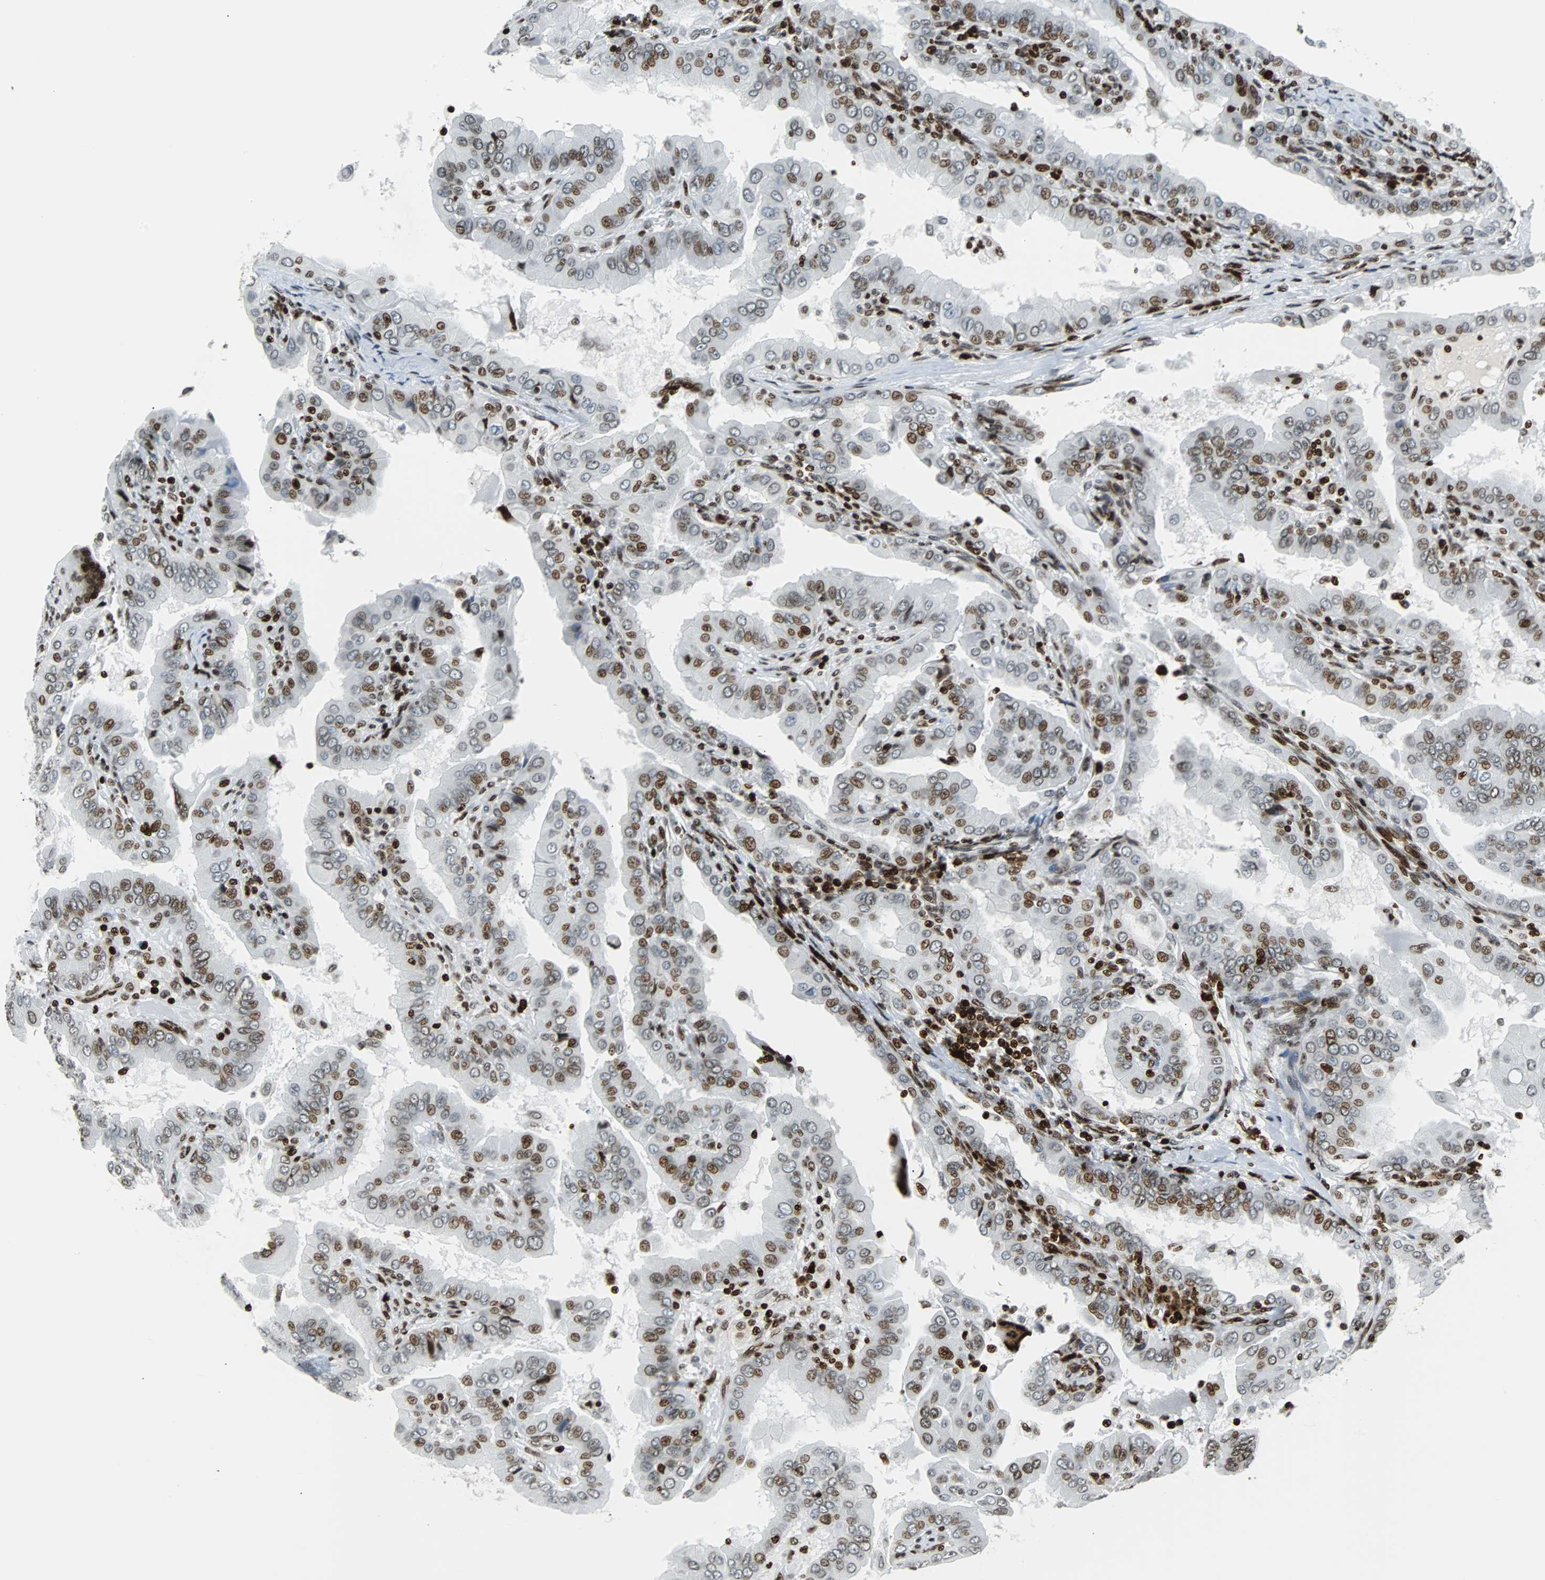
{"staining": {"intensity": "moderate", "quantity": ">75%", "location": "nuclear"}, "tissue": "thyroid cancer", "cell_type": "Tumor cells", "image_type": "cancer", "snomed": [{"axis": "morphology", "description": "Papillary adenocarcinoma, NOS"}, {"axis": "topography", "description": "Thyroid gland"}], "caption": "IHC of thyroid cancer (papillary adenocarcinoma) displays medium levels of moderate nuclear expression in about >75% of tumor cells. The staining is performed using DAB (3,3'-diaminobenzidine) brown chromogen to label protein expression. The nuclei are counter-stained blue using hematoxylin.", "gene": "ZNF131", "patient": {"sex": "male", "age": 33}}